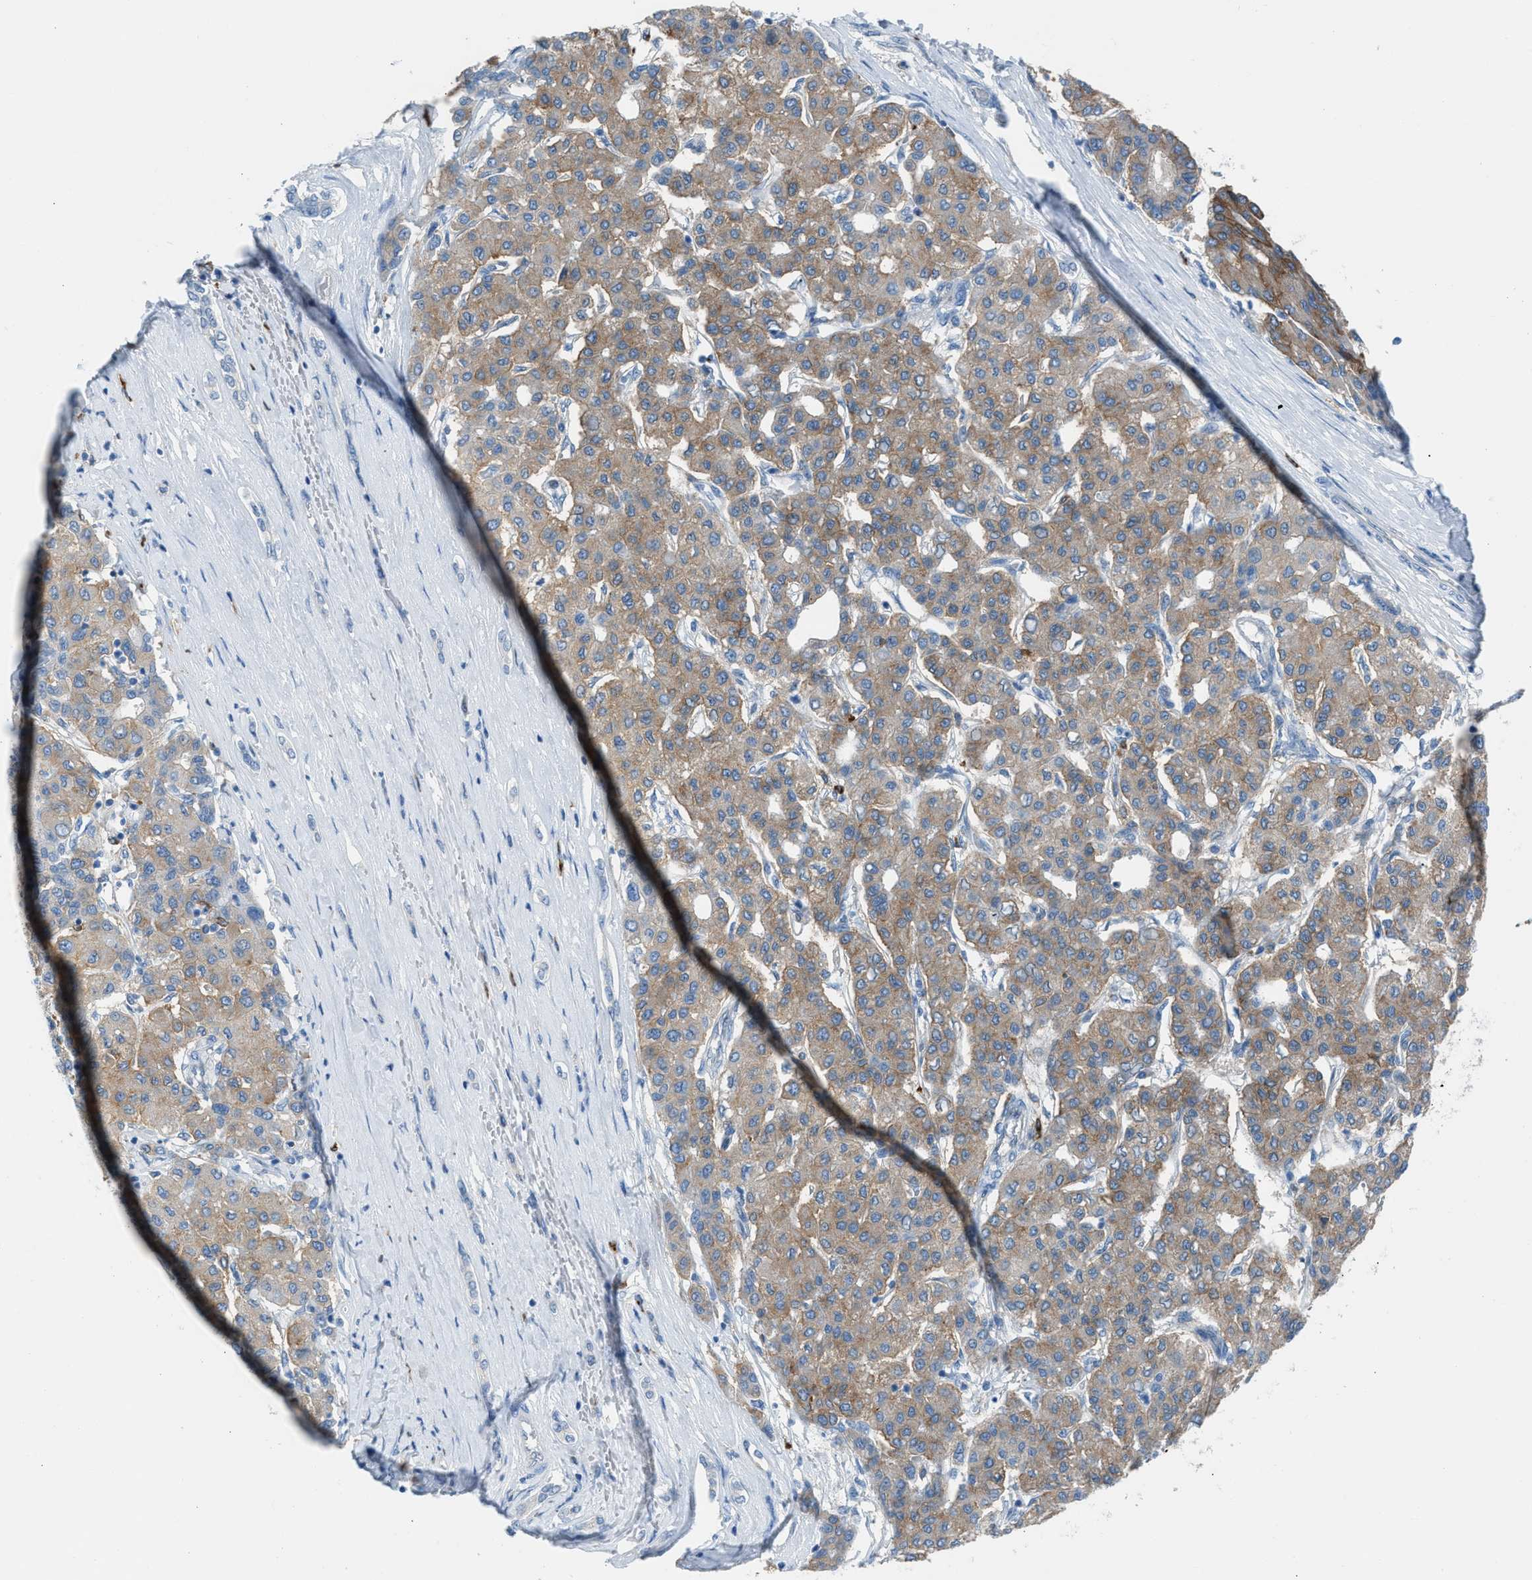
{"staining": {"intensity": "weak", "quantity": ">75%", "location": "cytoplasmic/membranous"}, "tissue": "liver cancer", "cell_type": "Tumor cells", "image_type": "cancer", "snomed": [{"axis": "morphology", "description": "Carcinoma, Hepatocellular, NOS"}, {"axis": "topography", "description": "Liver"}], "caption": "Brown immunohistochemical staining in human liver hepatocellular carcinoma shows weak cytoplasmic/membranous expression in approximately >75% of tumor cells.", "gene": "CLEC10A", "patient": {"sex": "male", "age": 65}}